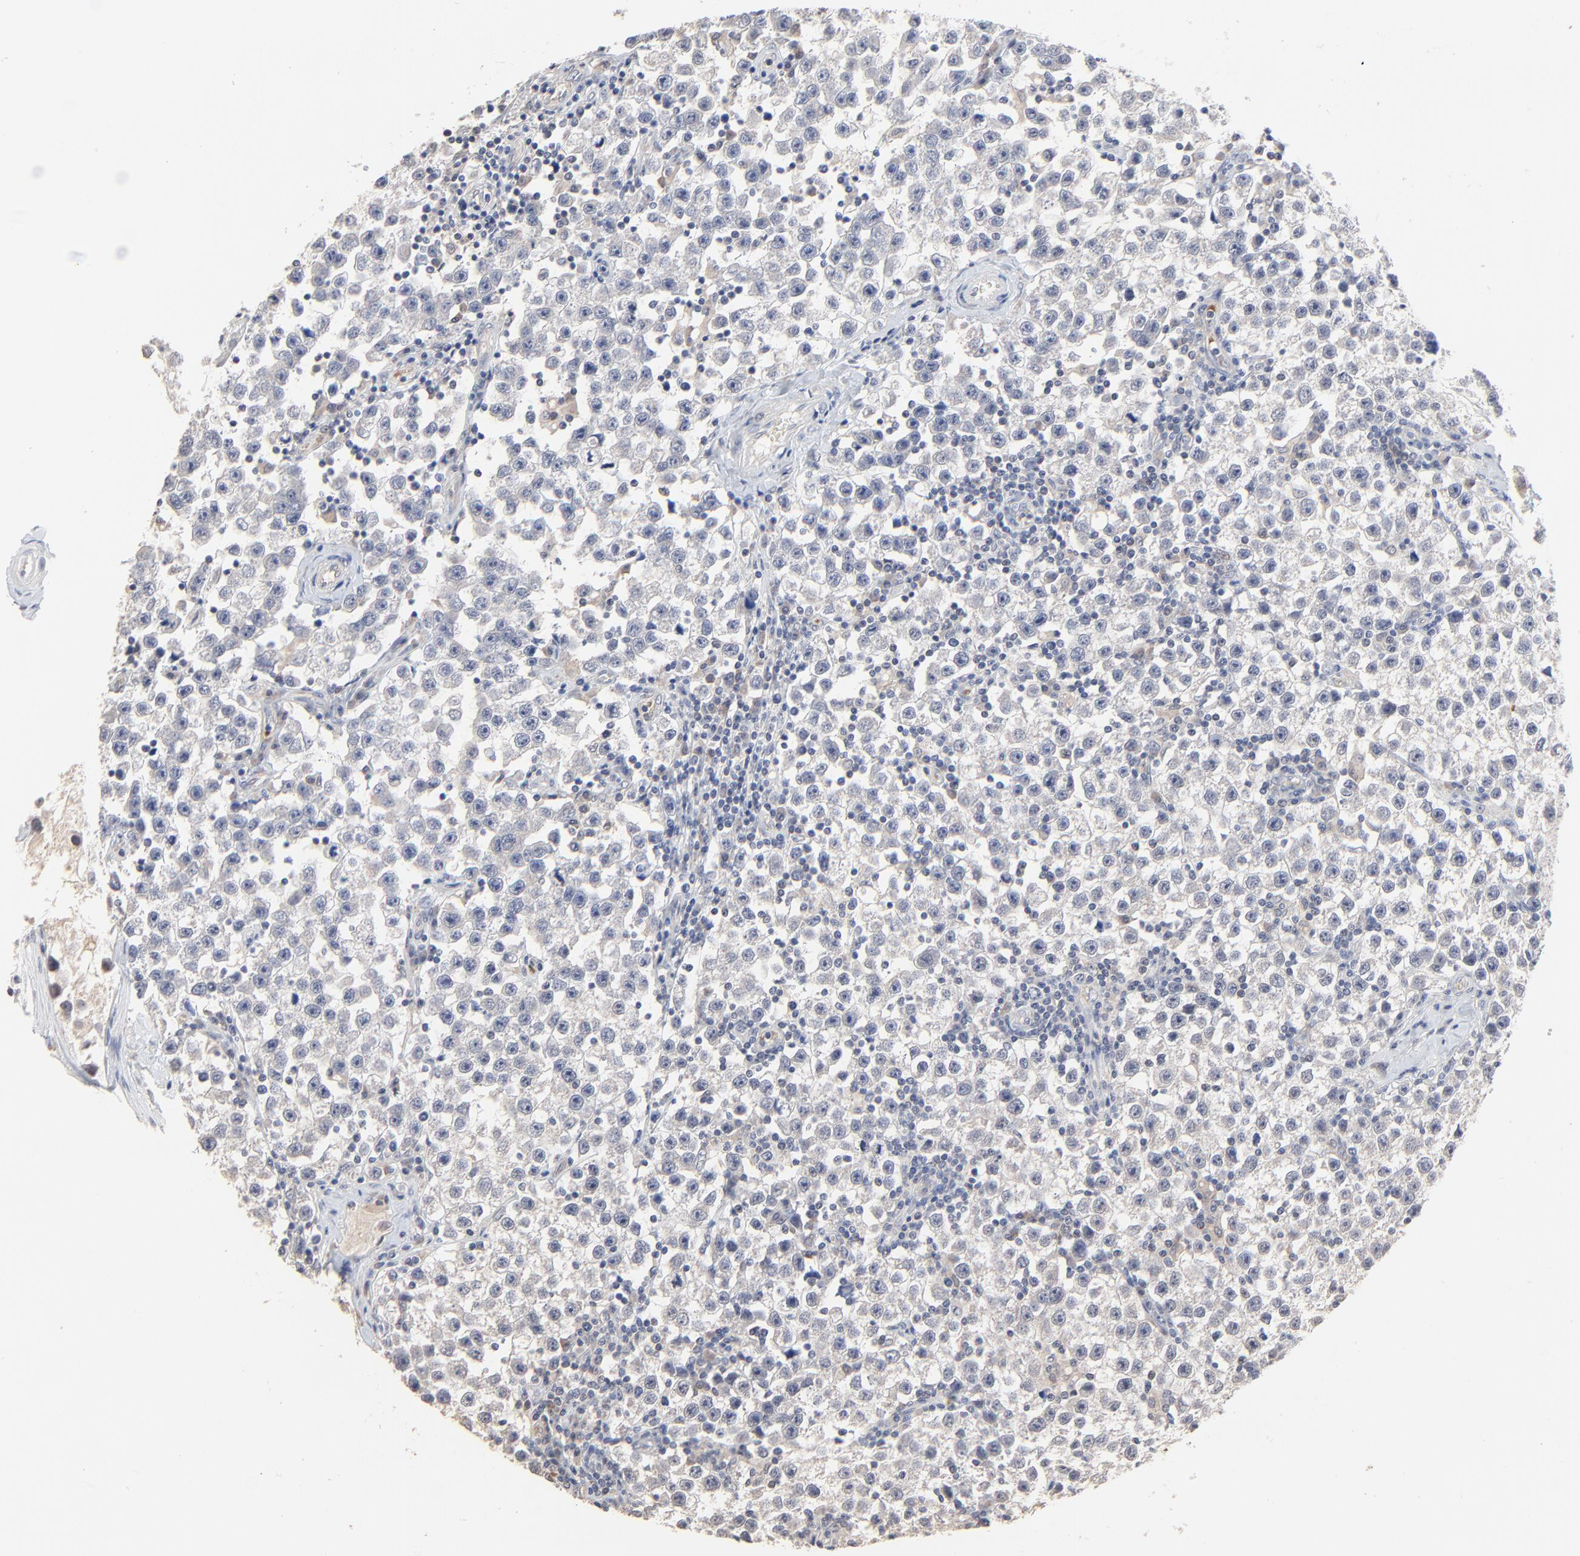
{"staining": {"intensity": "weak", "quantity": "<25%", "location": "cytoplasmic/membranous"}, "tissue": "testis cancer", "cell_type": "Tumor cells", "image_type": "cancer", "snomed": [{"axis": "morphology", "description": "Seminoma, NOS"}, {"axis": "topography", "description": "Testis"}], "caption": "Immunohistochemistry (IHC) histopathology image of neoplastic tissue: testis seminoma stained with DAB (3,3'-diaminobenzidine) shows no significant protein staining in tumor cells.", "gene": "FANCB", "patient": {"sex": "male", "age": 32}}